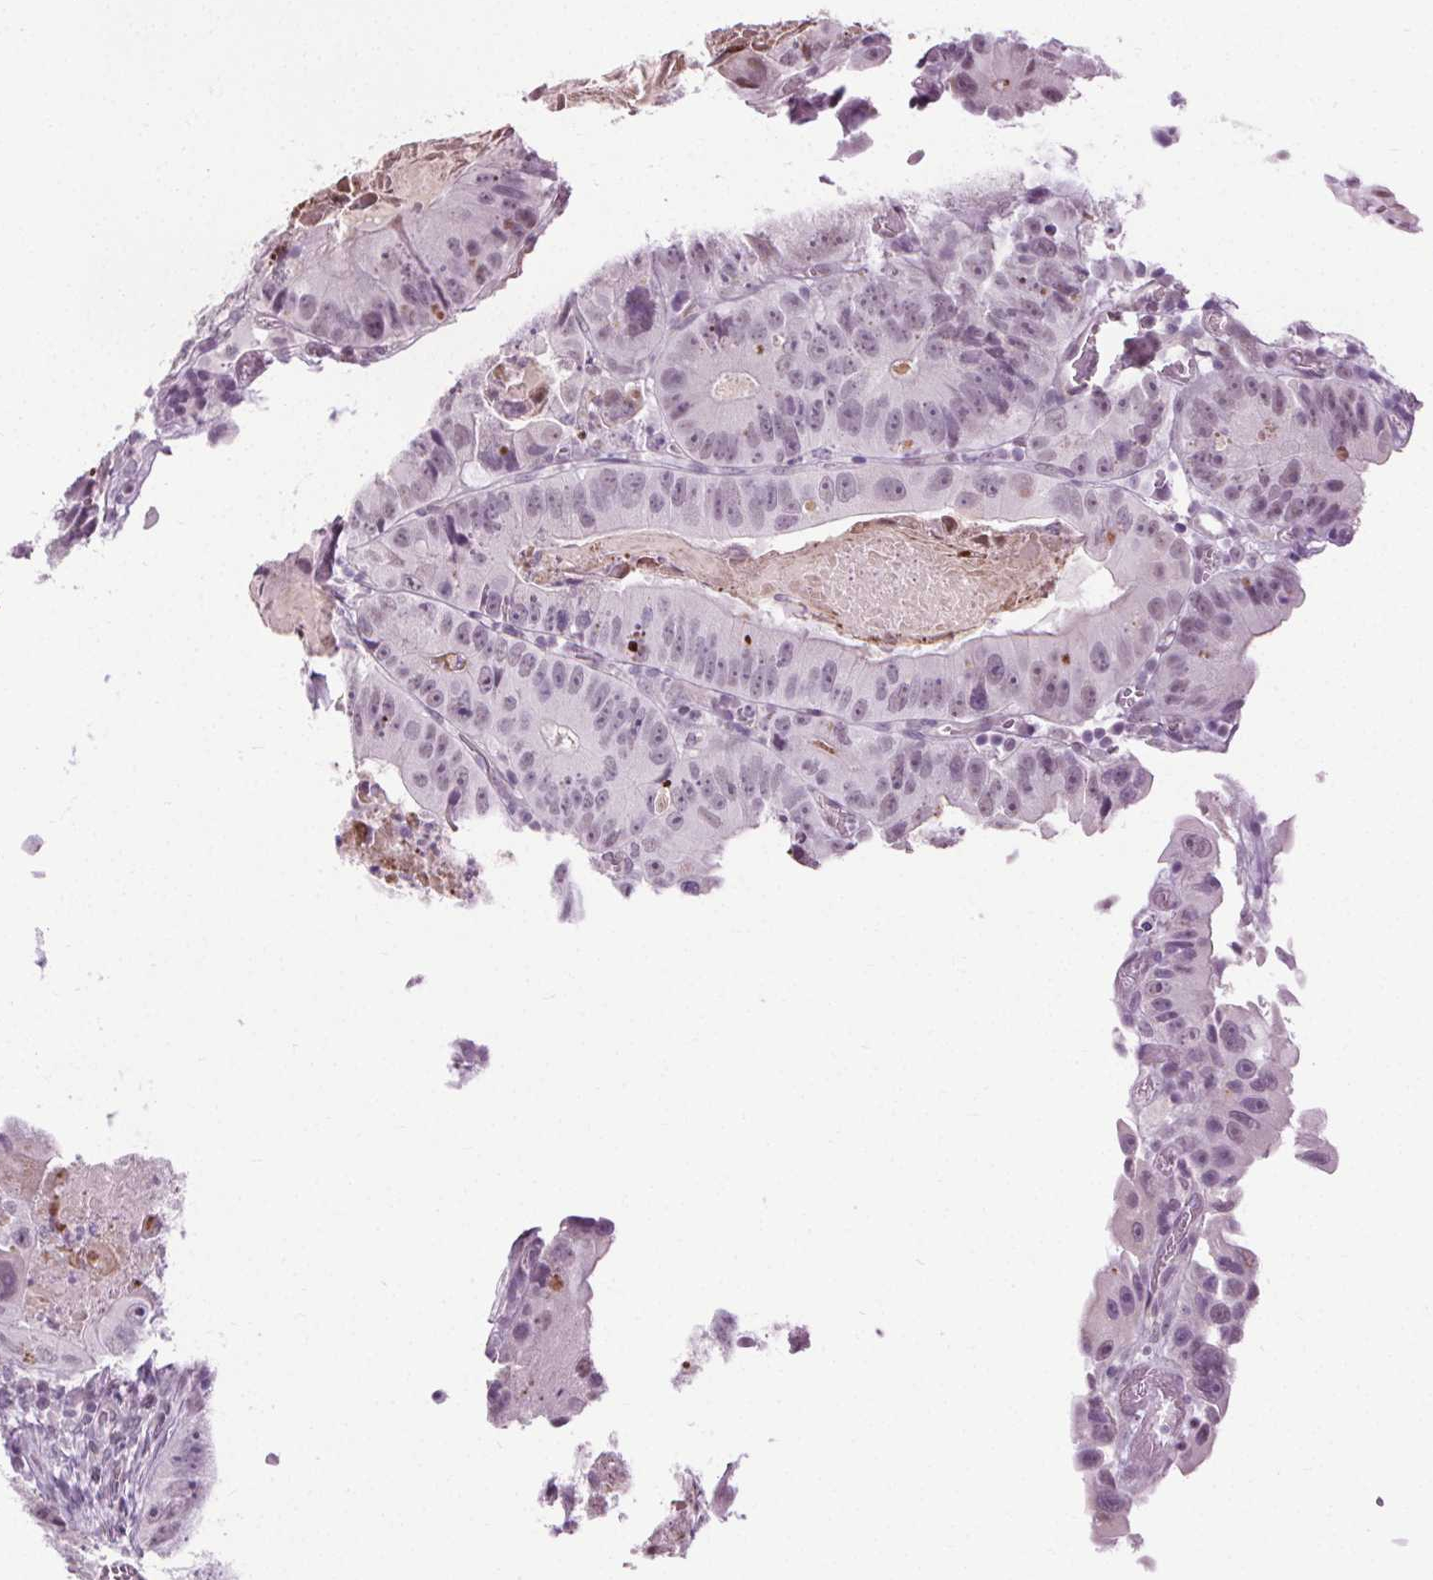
{"staining": {"intensity": "negative", "quantity": "none", "location": "none"}, "tissue": "colorectal cancer", "cell_type": "Tumor cells", "image_type": "cancer", "snomed": [{"axis": "morphology", "description": "Adenocarcinoma, NOS"}, {"axis": "topography", "description": "Colon"}], "caption": "Immunohistochemical staining of adenocarcinoma (colorectal) displays no significant expression in tumor cells.", "gene": "CEBPA", "patient": {"sex": "female", "age": 86}}